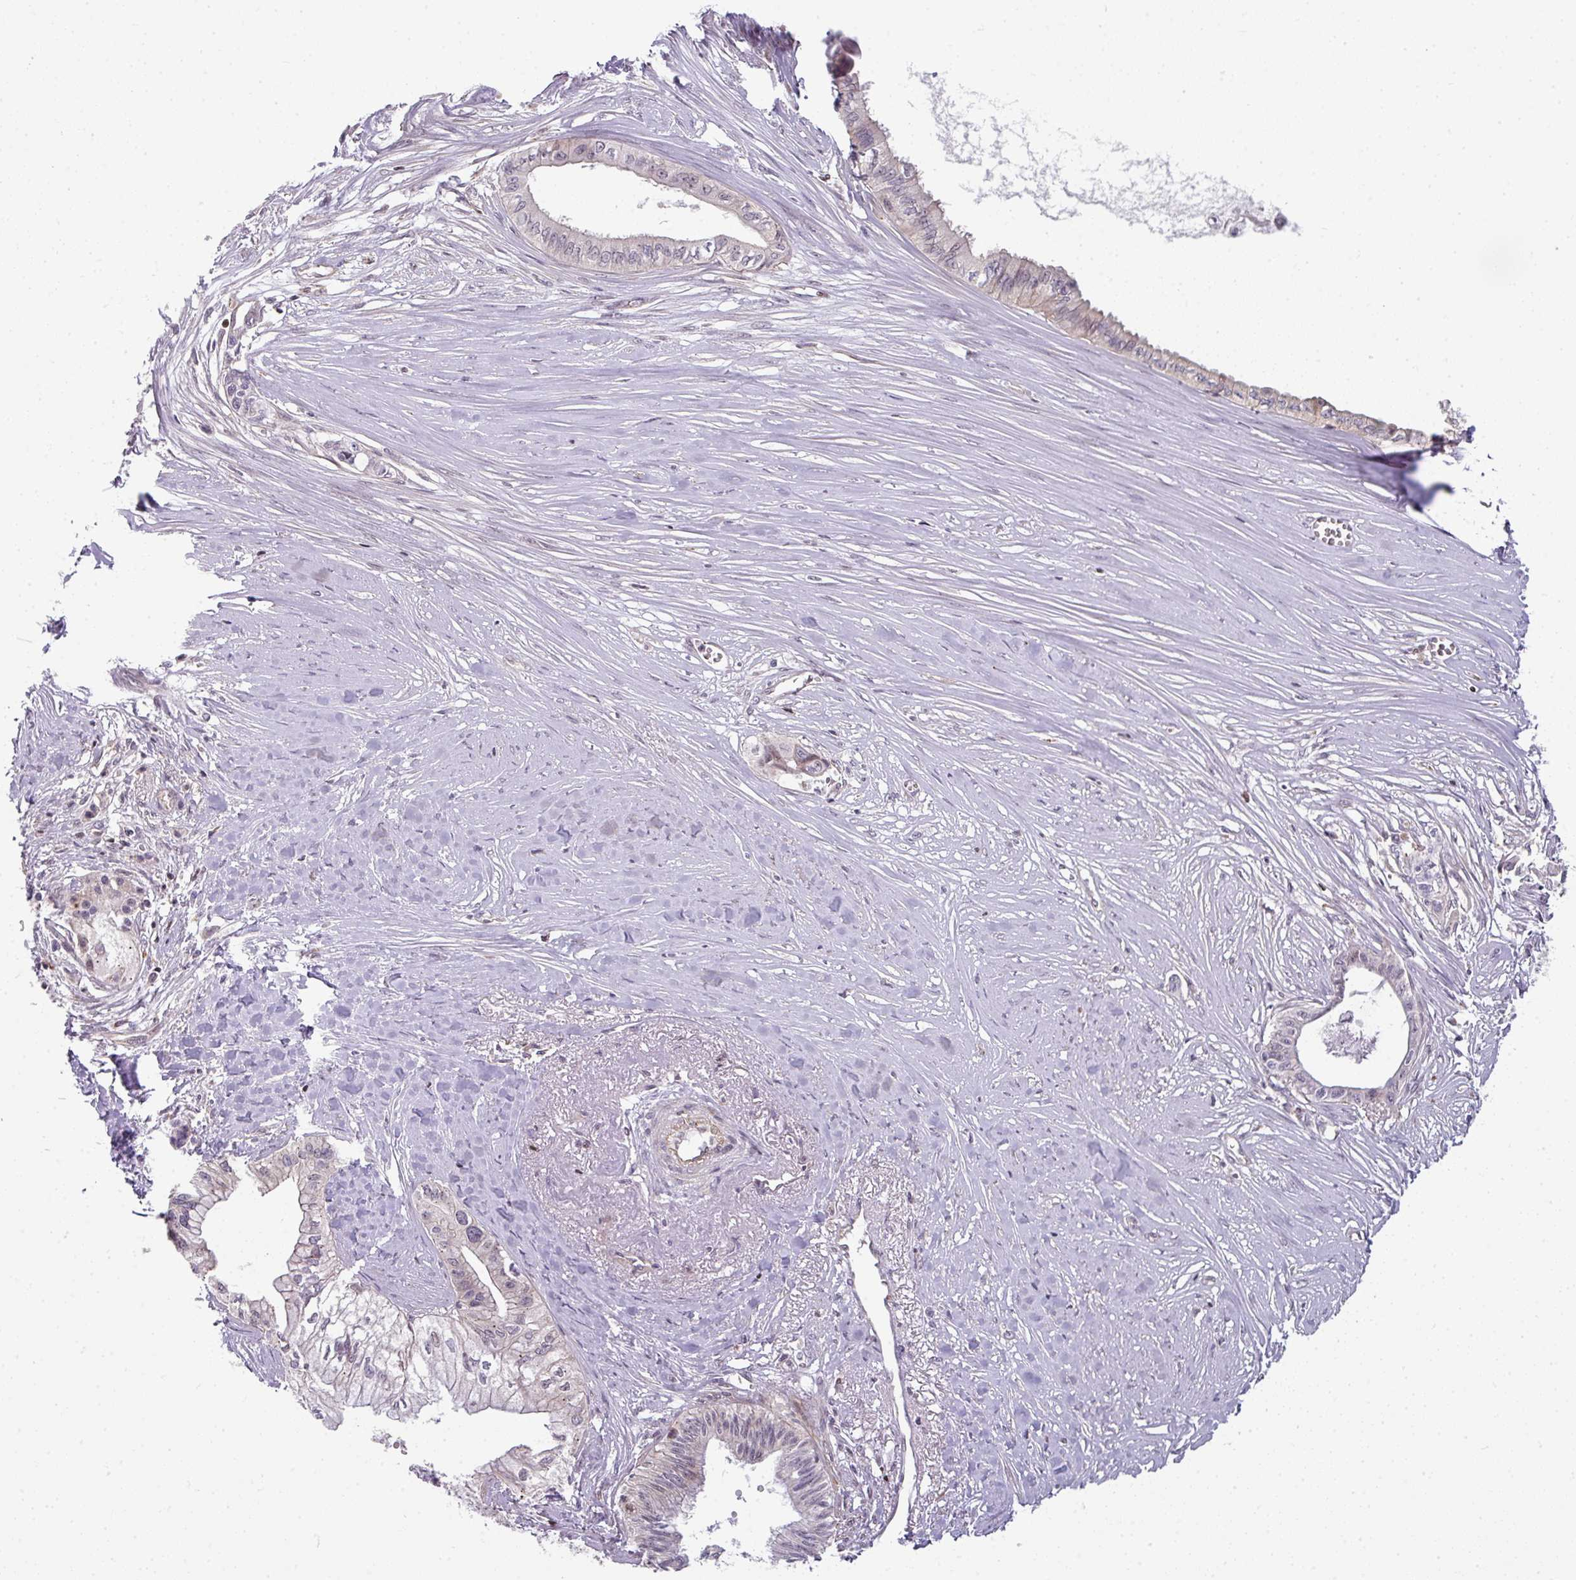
{"staining": {"intensity": "weak", "quantity": "<25%", "location": "cytoplasmic/membranous"}, "tissue": "pancreatic cancer", "cell_type": "Tumor cells", "image_type": "cancer", "snomed": [{"axis": "morphology", "description": "Adenocarcinoma, NOS"}, {"axis": "topography", "description": "Pancreas"}], "caption": "Micrograph shows no significant protein expression in tumor cells of pancreatic cancer.", "gene": "STAT5A", "patient": {"sex": "male", "age": 71}}